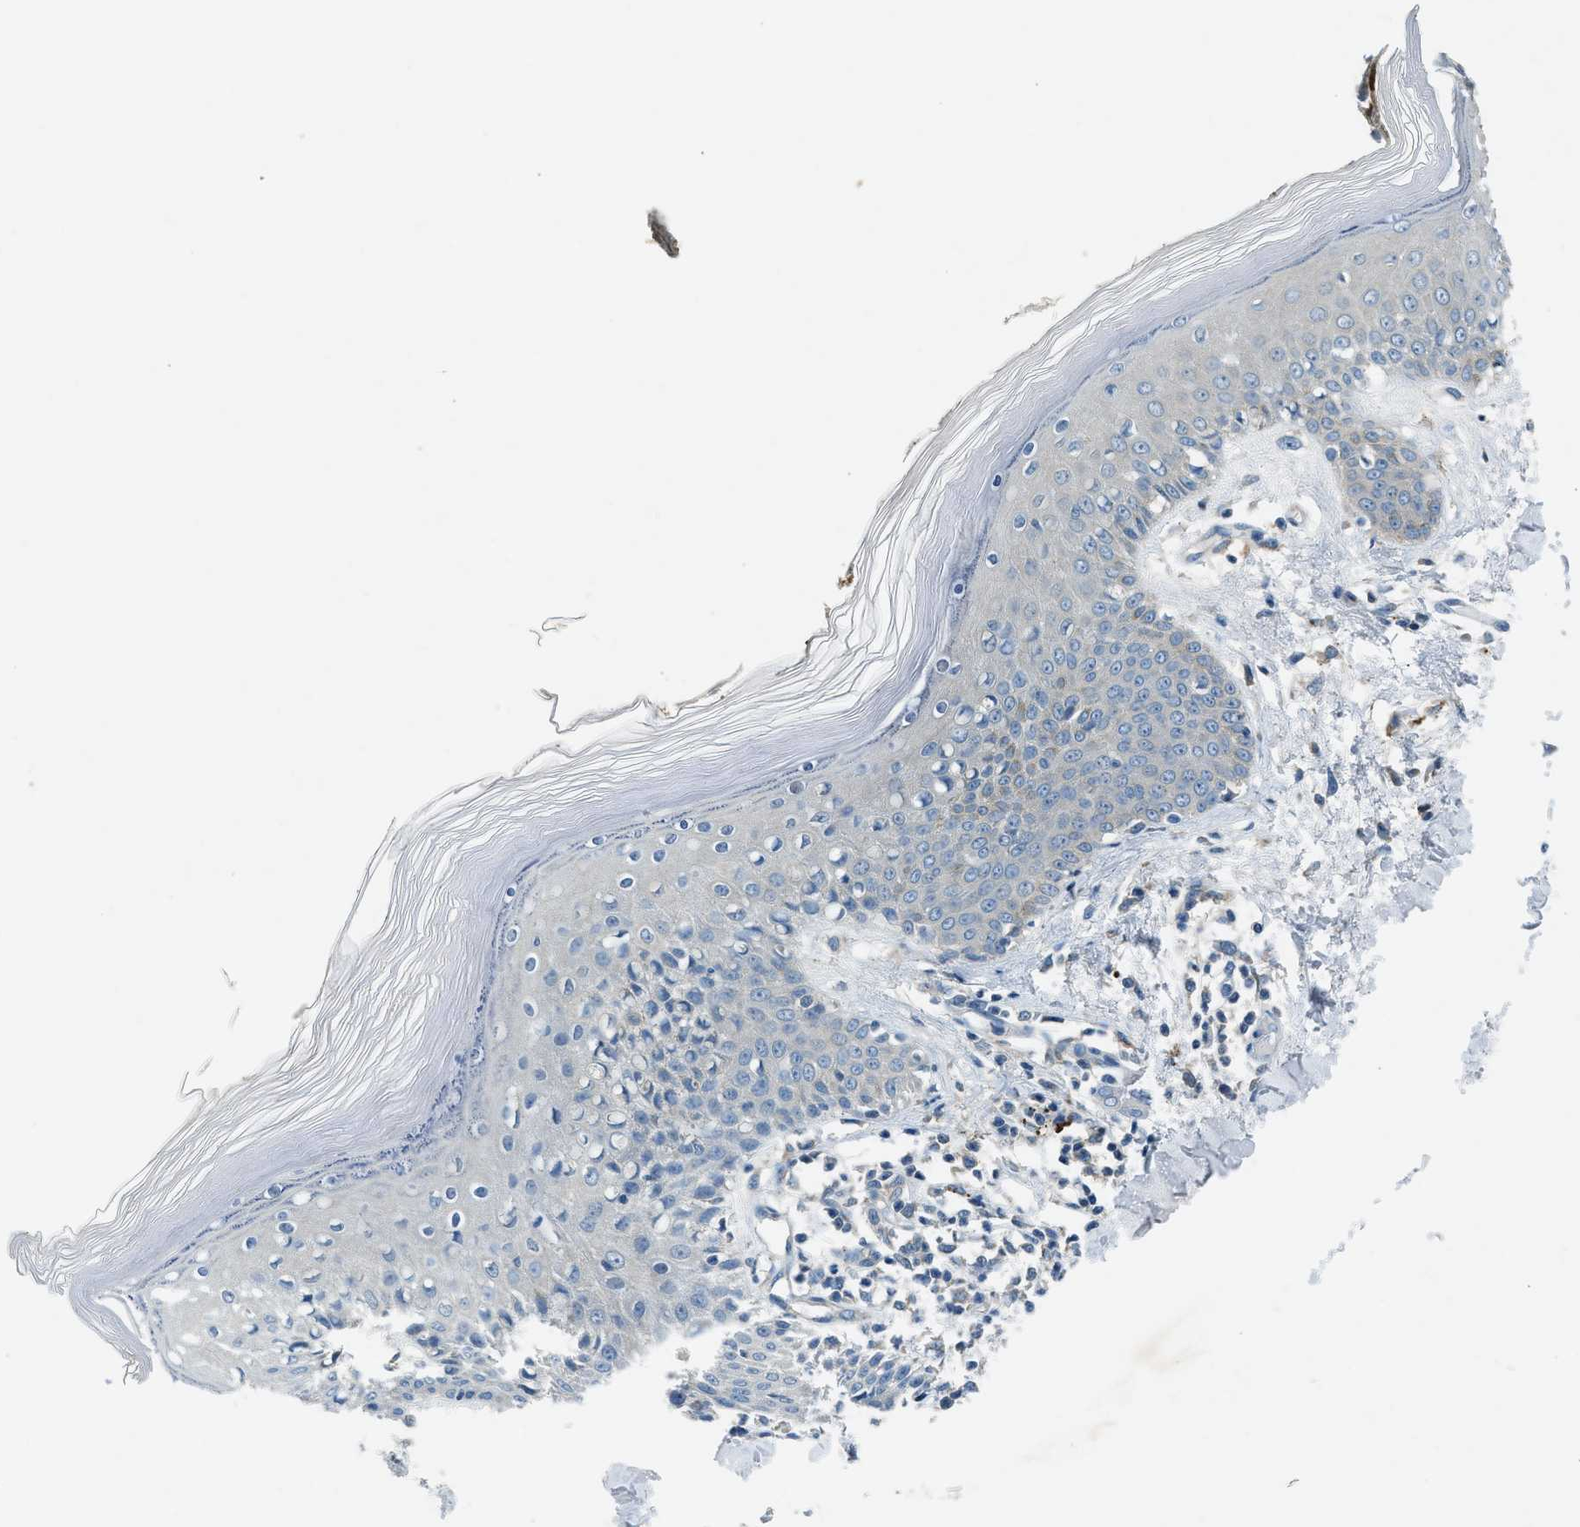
{"staining": {"intensity": "weak", "quantity": "25%-75%", "location": "cytoplasmic/membranous"}, "tissue": "skin", "cell_type": "Fibroblasts", "image_type": "normal", "snomed": [{"axis": "morphology", "description": "Normal tissue, NOS"}, {"axis": "topography", "description": "Skin"}], "caption": "Brown immunohistochemical staining in benign skin shows weak cytoplasmic/membranous positivity in approximately 25%-75% of fibroblasts.", "gene": "BMP1", "patient": {"sex": "male", "age": 53}}